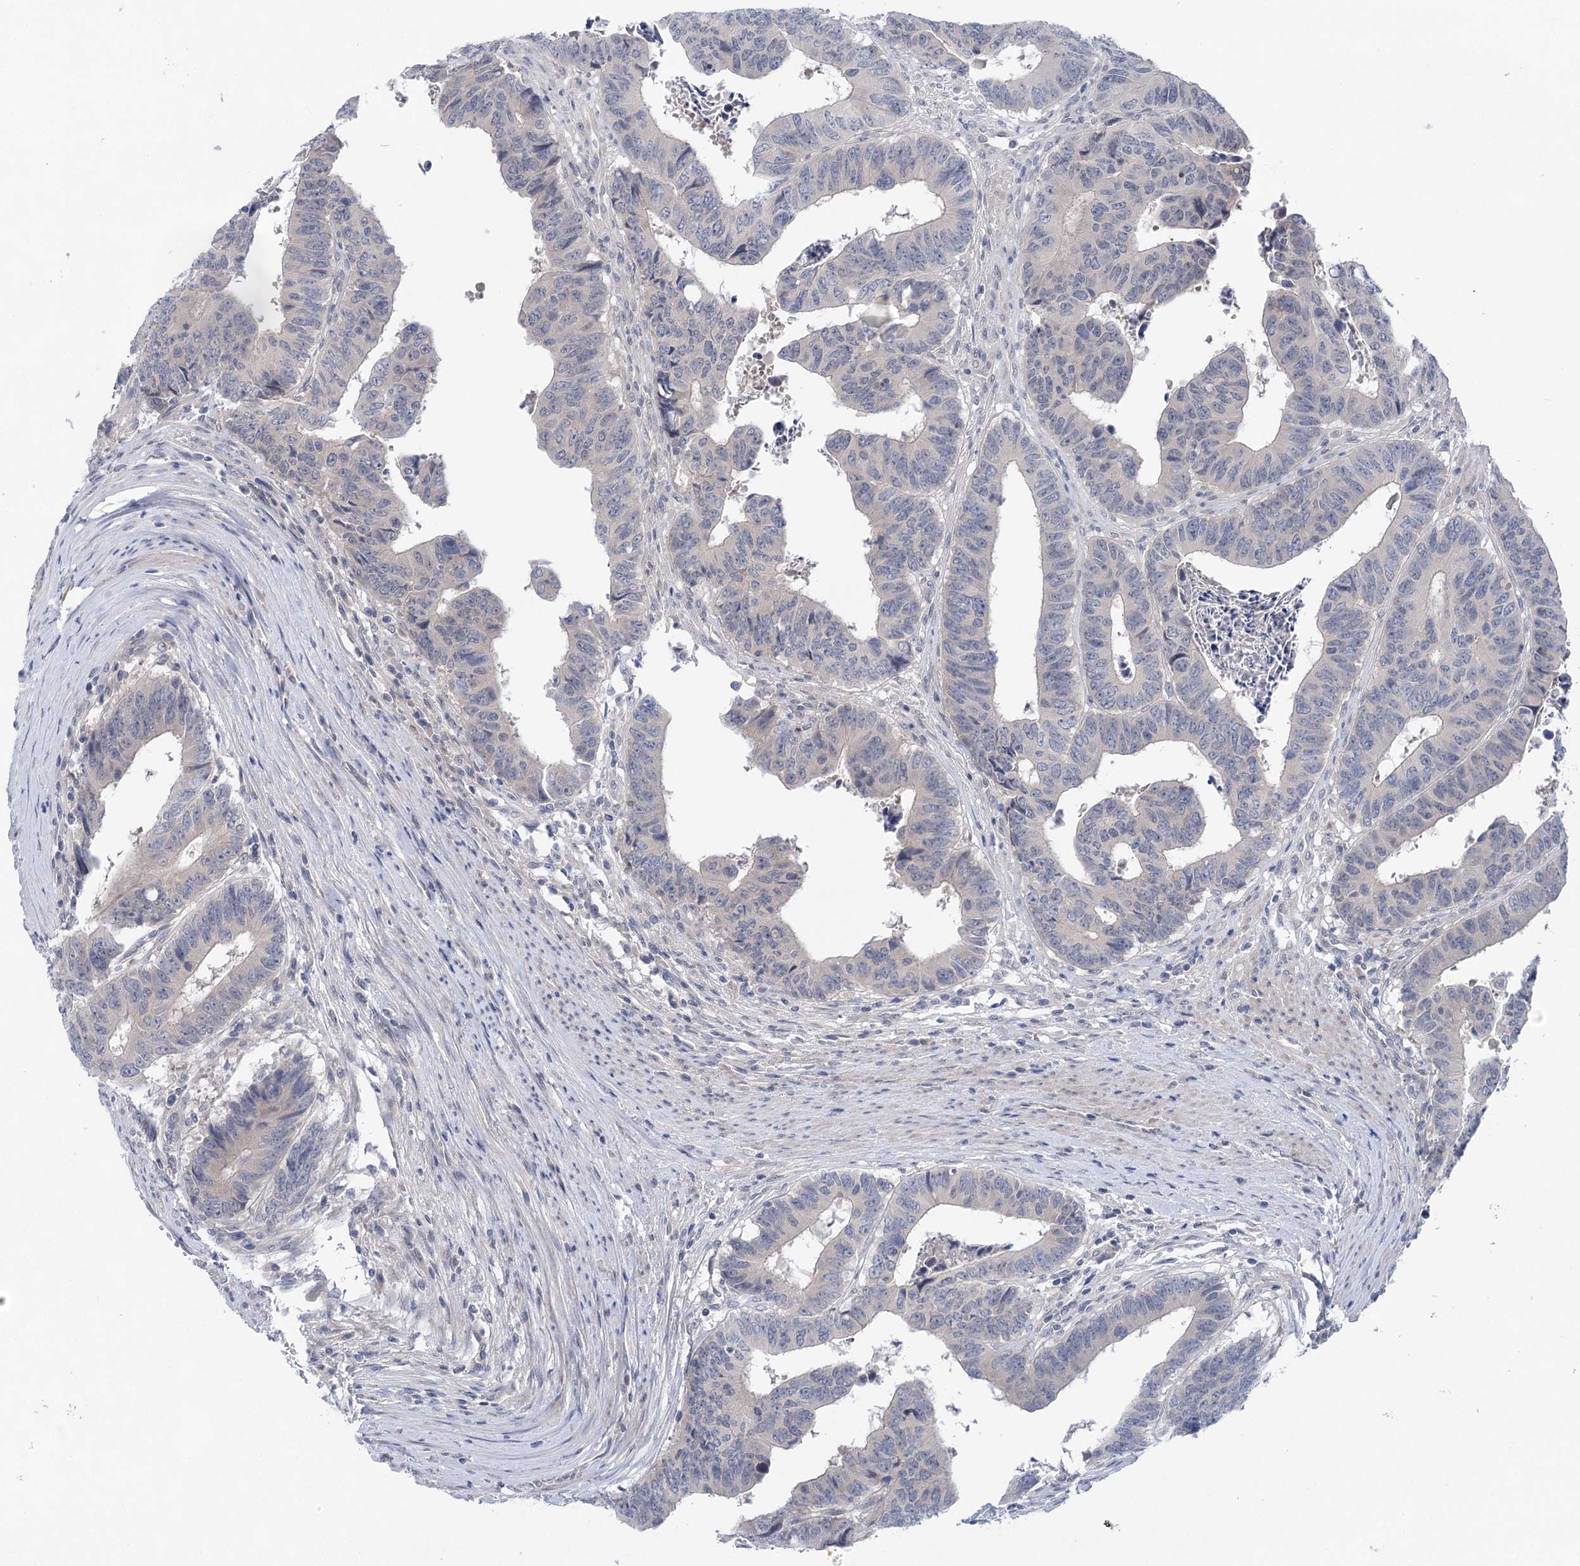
{"staining": {"intensity": "negative", "quantity": "none", "location": "none"}, "tissue": "colorectal cancer", "cell_type": "Tumor cells", "image_type": "cancer", "snomed": [{"axis": "morphology", "description": "Adenocarcinoma, NOS"}, {"axis": "topography", "description": "Rectum"}], "caption": "Tumor cells are negative for brown protein staining in adenocarcinoma (colorectal).", "gene": "LALBA", "patient": {"sex": "male", "age": 84}}